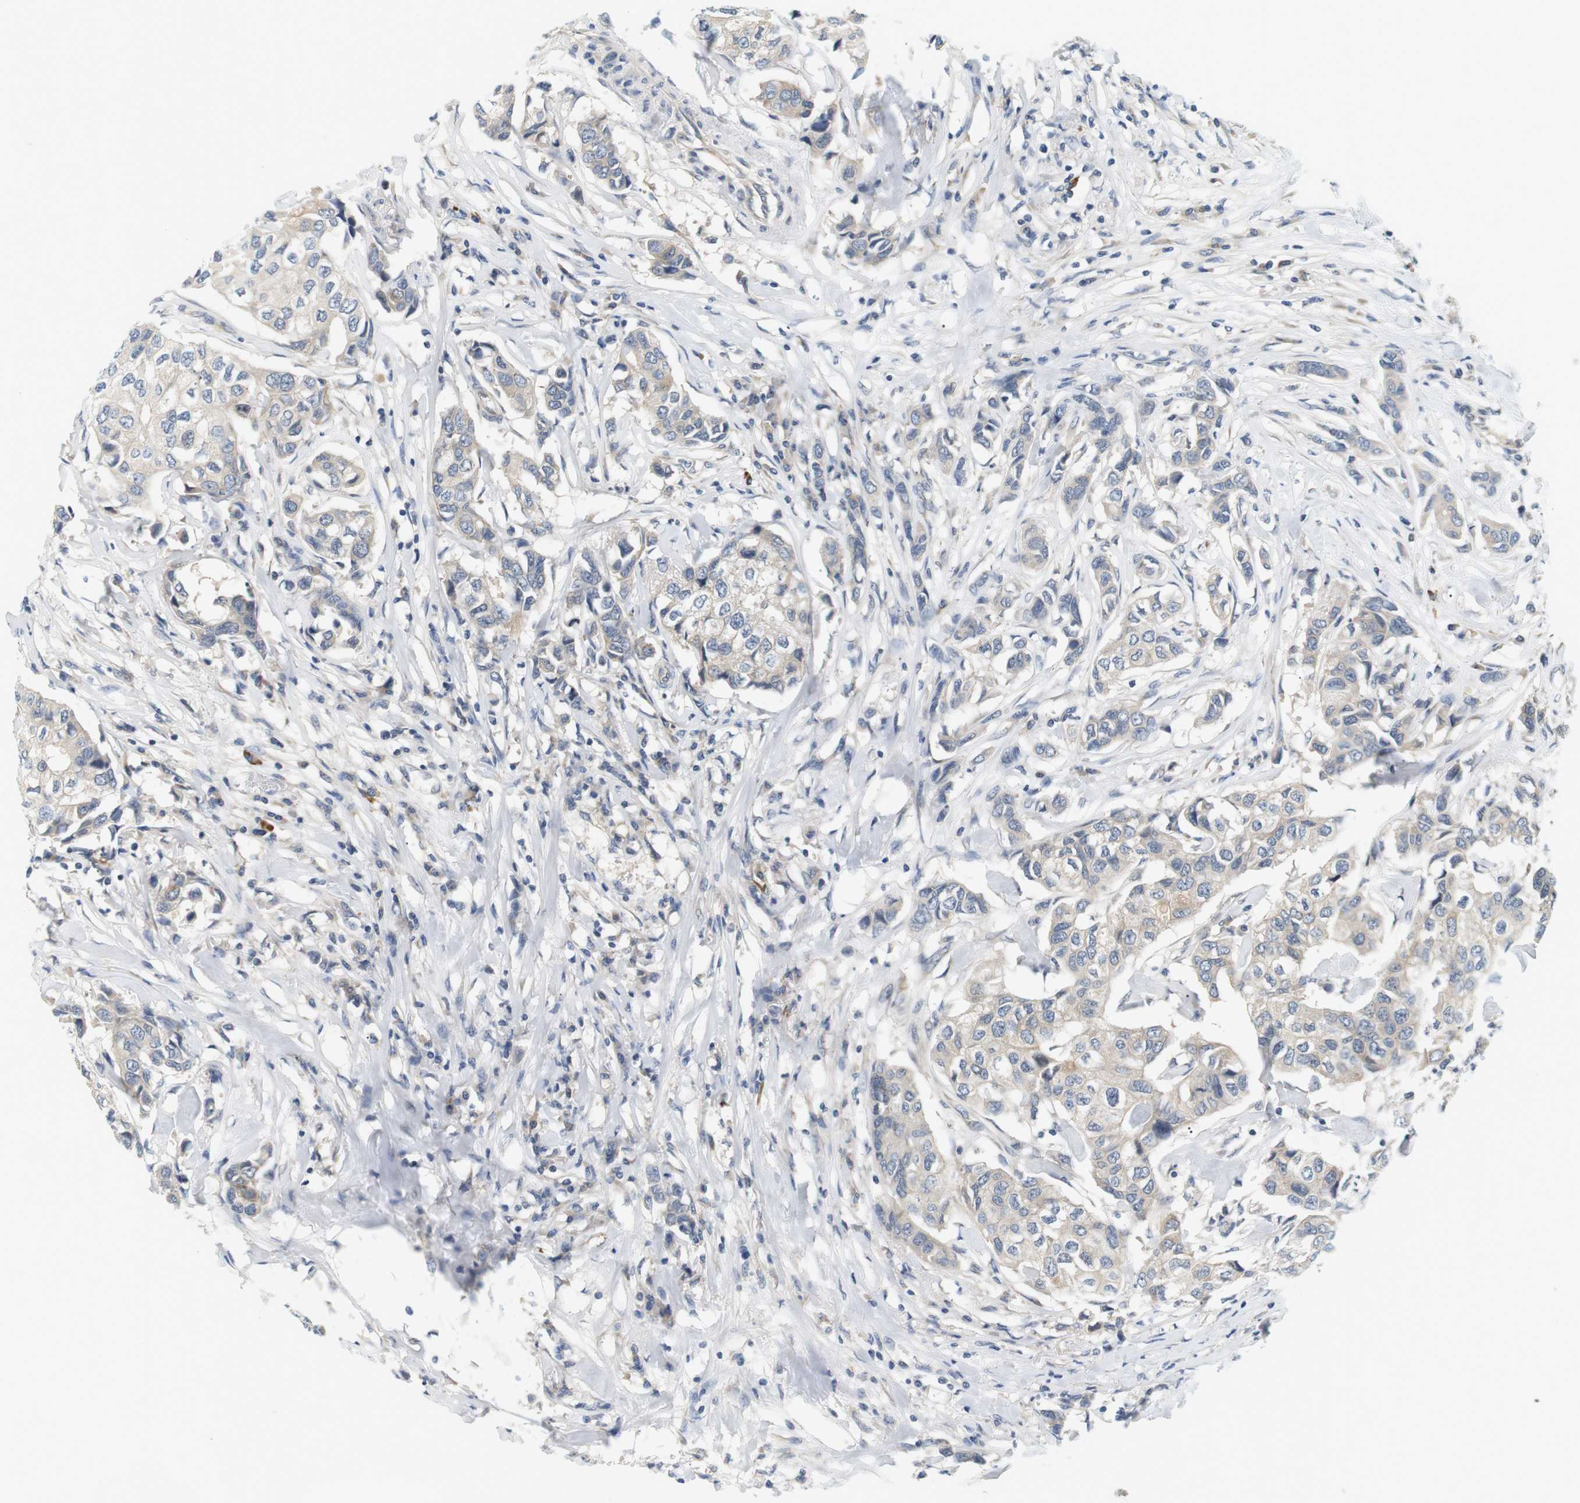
{"staining": {"intensity": "negative", "quantity": "none", "location": "none"}, "tissue": "breast cancer", "cell_type": "Tumor cells", "image_type": "cancer", "snomed": [{"axis": "morphology", "description": "Duct carcinoma"}, {"axis": "topography", "description": "Breast"}], "caption": "Immunohistochemistry of human breast cancer reveals no staining in tumor cells.", "gene": "EVA1C", "patient": {"sex": "female", "age": 80}}